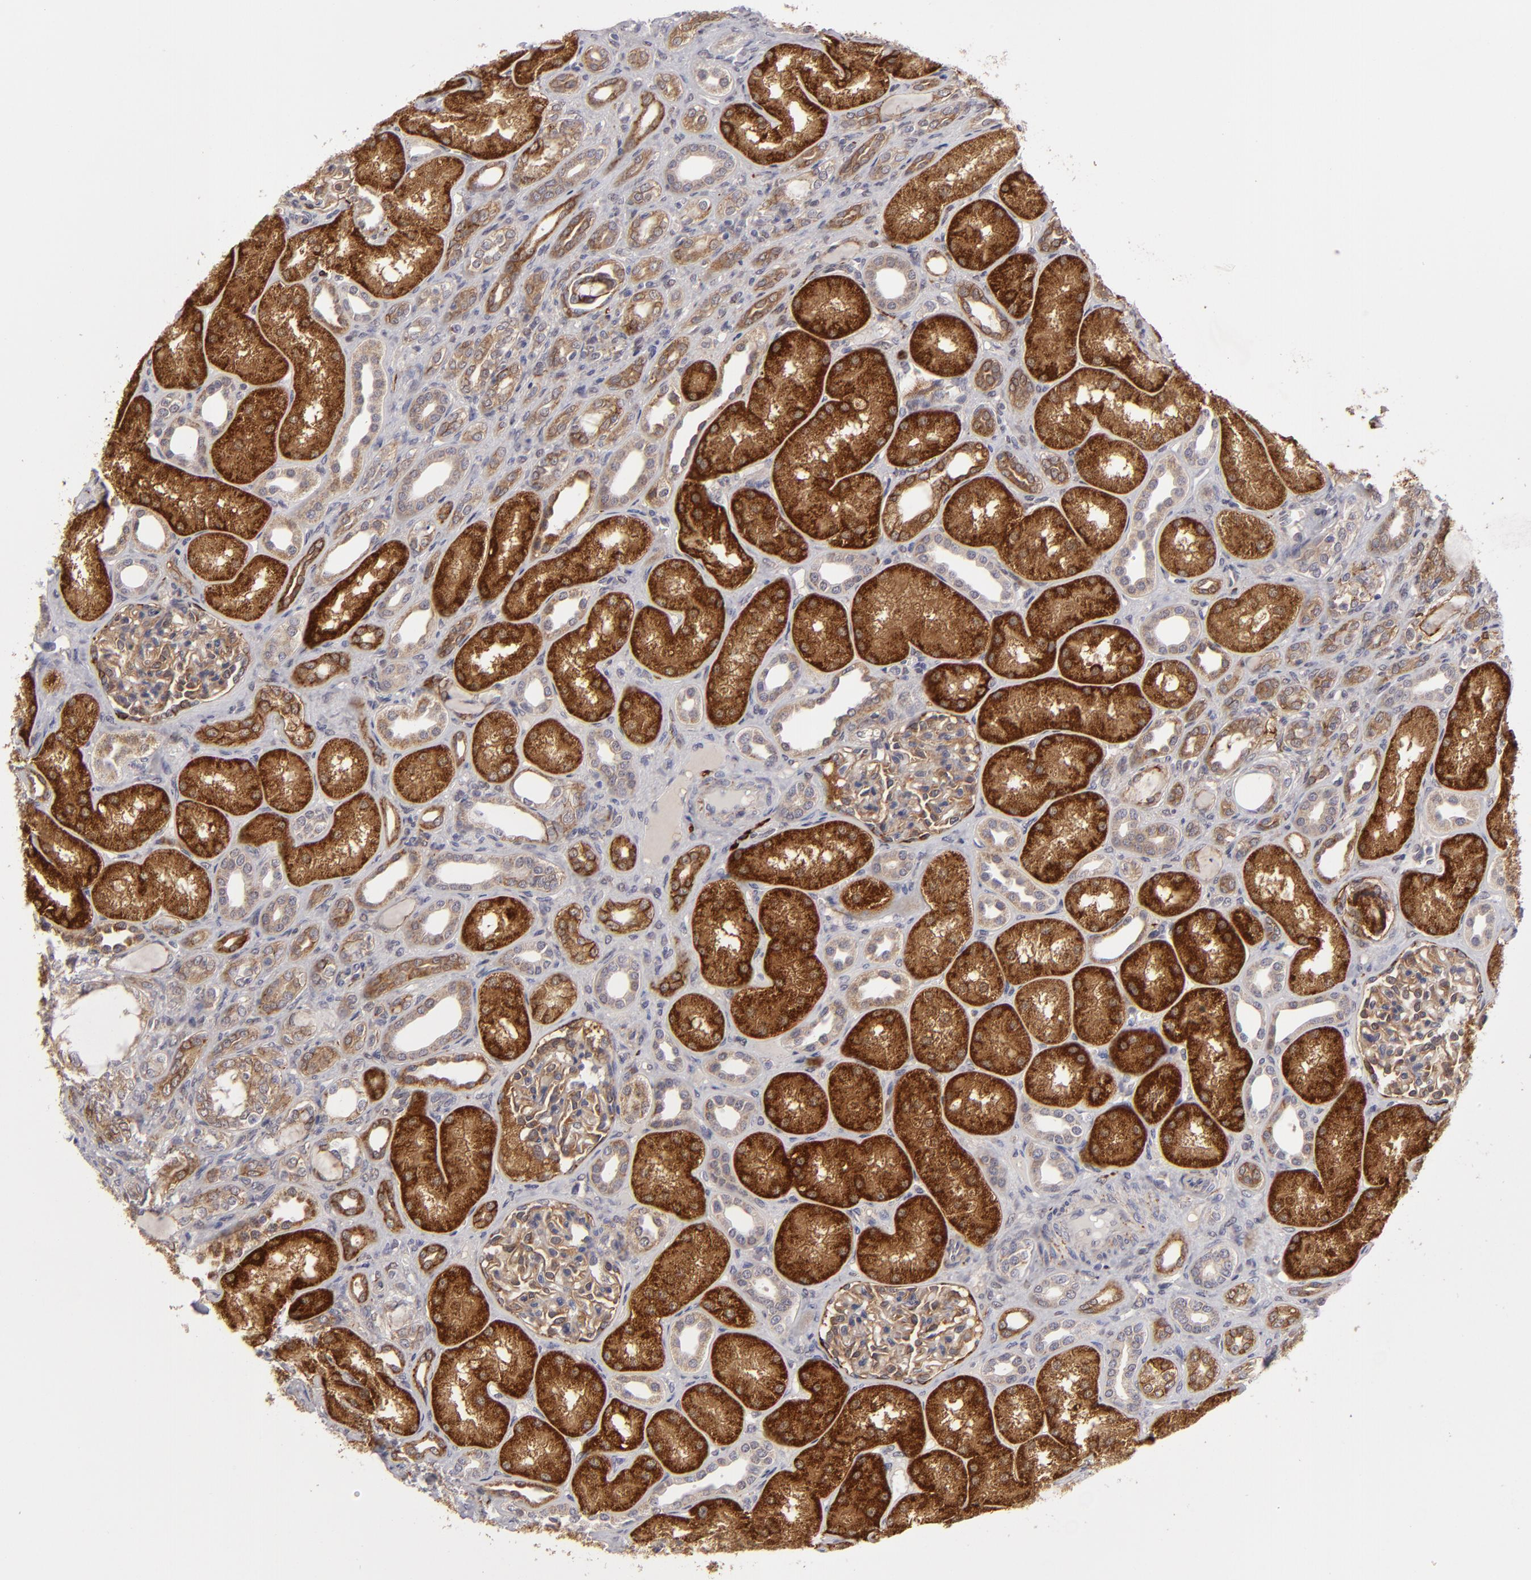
{"staining": {"intensity": "negative", "quantity": "none", "location": "none"}, "tissue": "kidney", "cell_type": "Cells in glomeruli", "image_type": "normal", "snomed": [{"axis": "morphology", "description": "Normal tissue, NOS"}, {"axis": "topography", "description": "Kidney"}], "caption": "An immunohistochemistry histopathology image of benign kidney is shown. There is no staining in cells in glomeruli of kidney.", "gene": "ALCAM", "patient": {"sex": "male", "age": 7}}